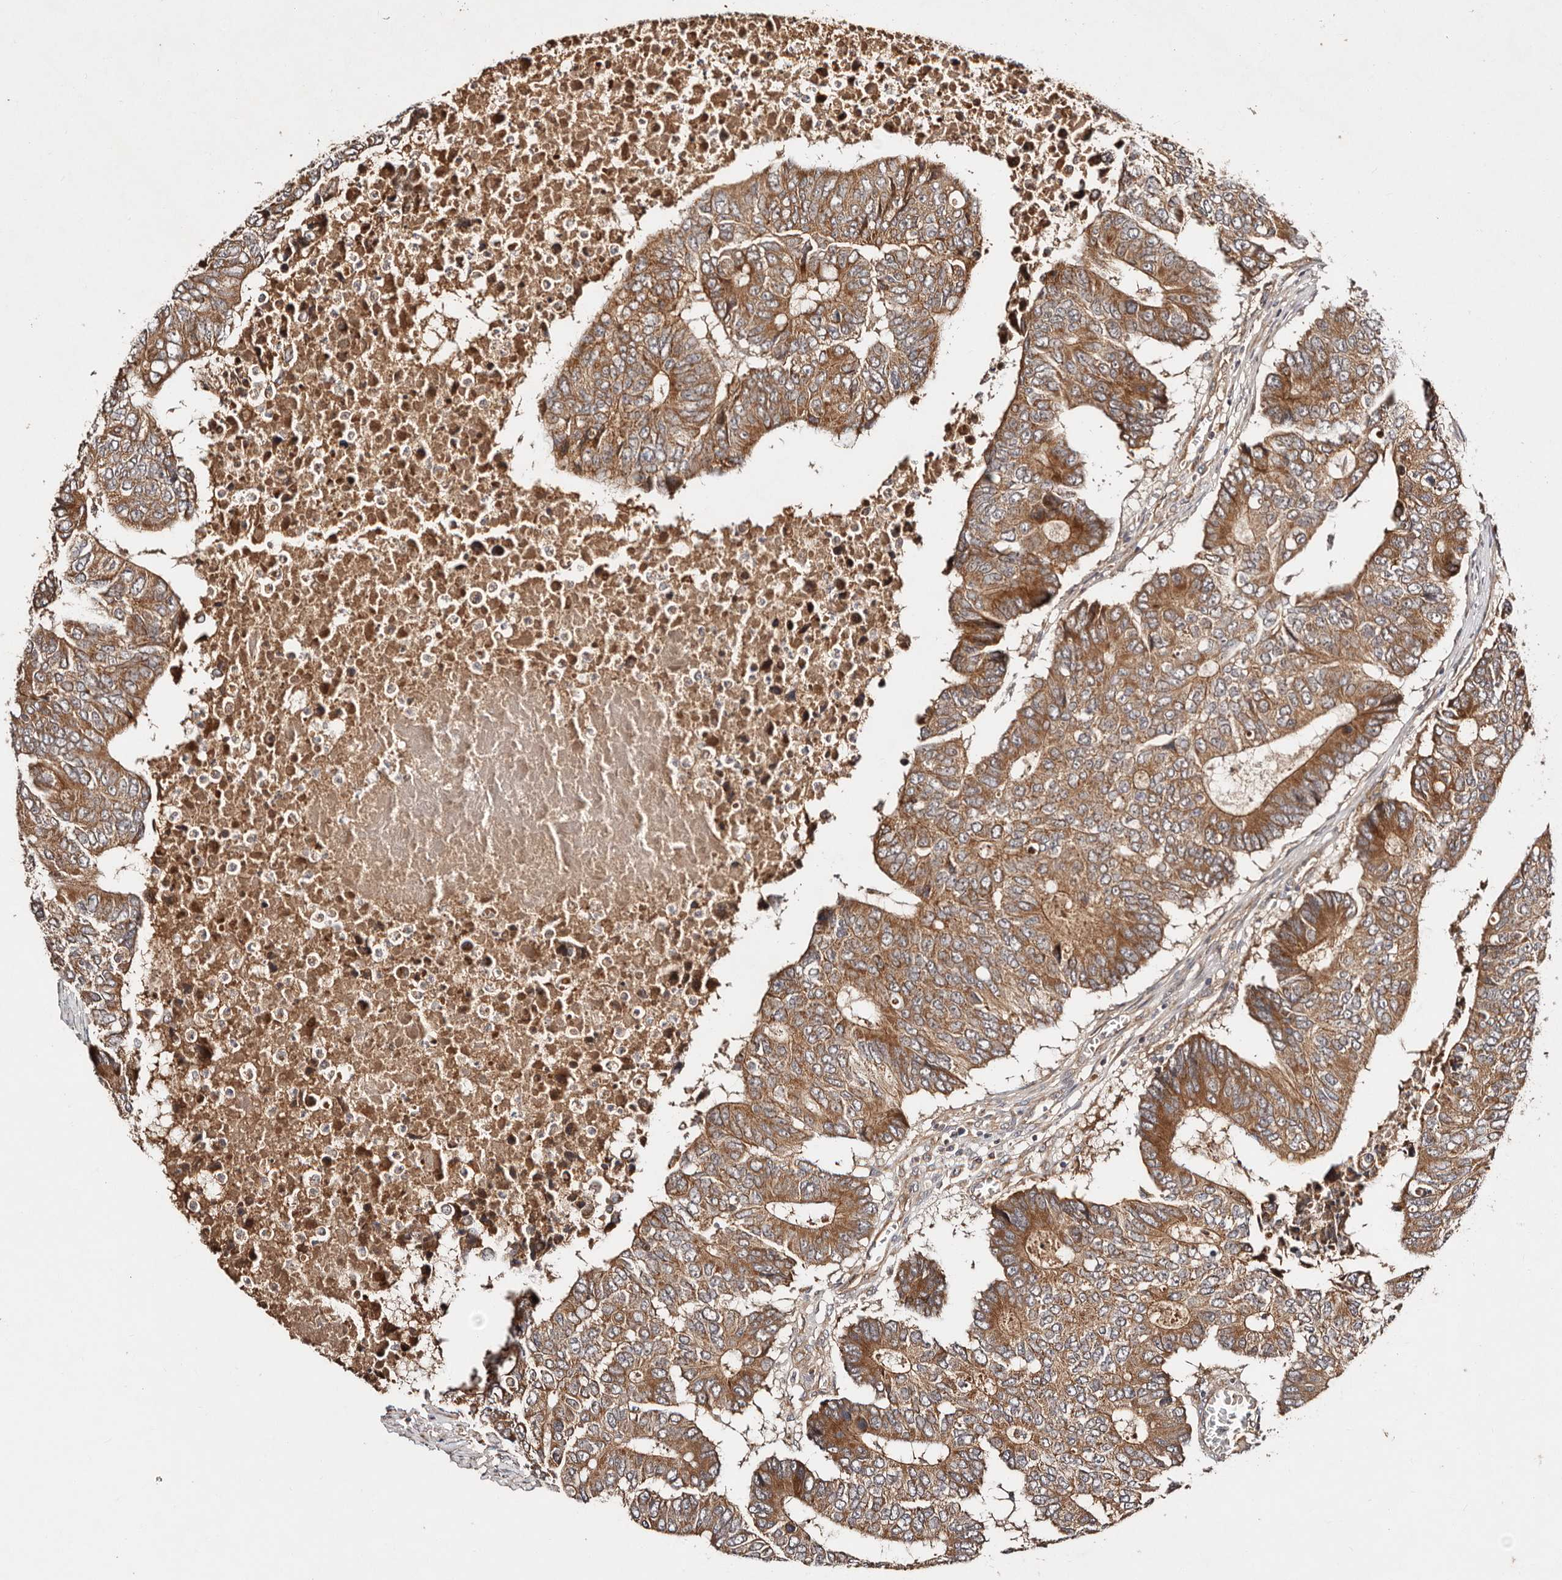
{"staining": {"intensity": "moderate", "quantity": ">75%", "location": "cytoplasmic/membranous"}, "tissue": "colorectal cancer", "cell_type": "Tumor cells", "image_type": "cancer", "snomed": [{"axis": "morphology", "description": "Adenocarcinoma, NOS"}, {"axis": "topography", "description": "Colon"}], "caption": "A brown stain highlights moderate cytoplasmic/membranous staining of a protein in colorectal cancer tumor cells.", "gene": "DENND11", "patient": {"sex": "male", "age": 87}}